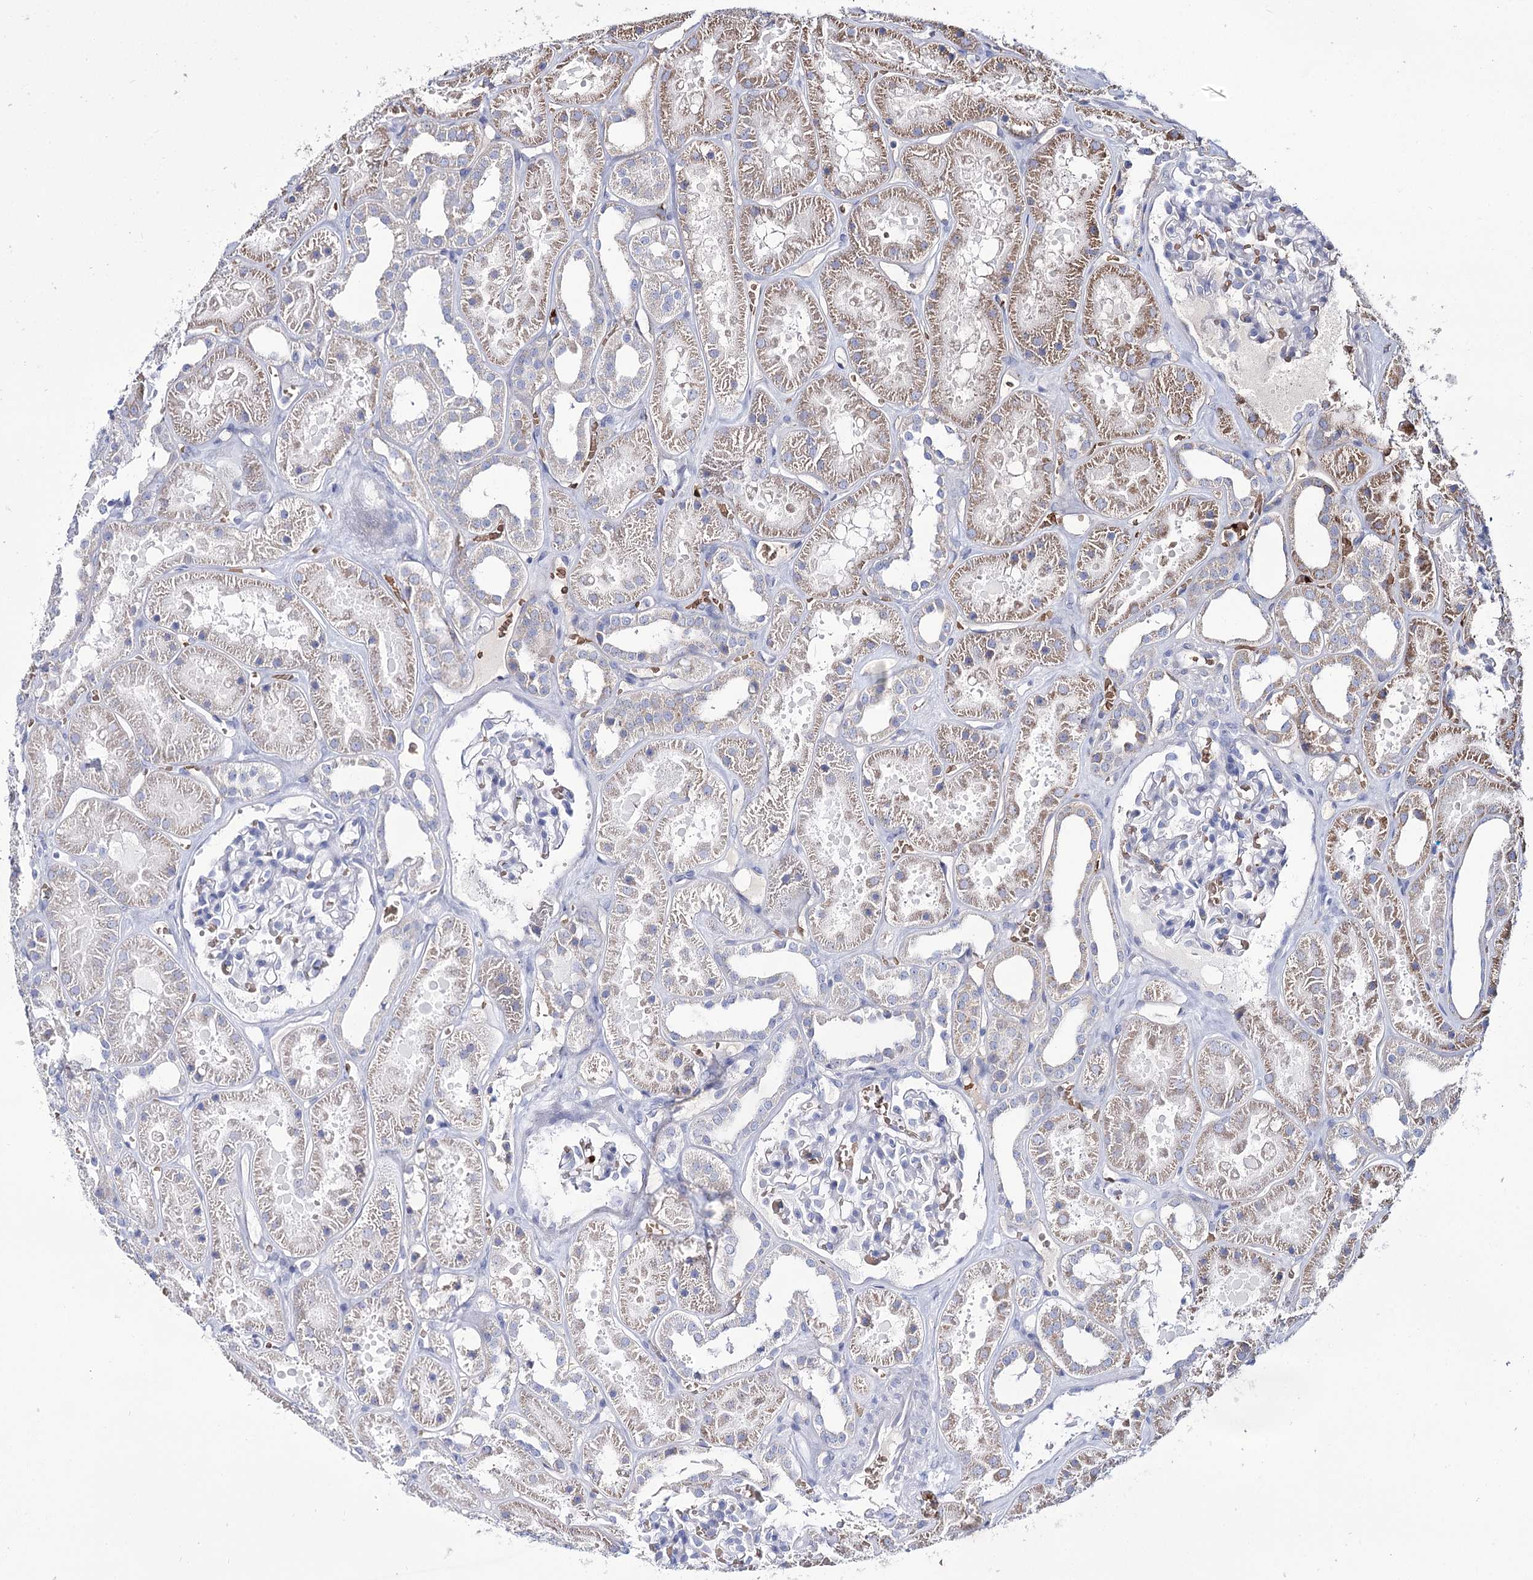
{"staining": {"intensity": "negative", "quantity": "none", "location": "none"}, "tissue": "kidney", "cell_type": "Cells in glomeruli", "image_type": "normal", "snomed": [{"axis": "morphology", "description": "Normal tissue, NOS"}, {"axis": "topography", "description": "Kidney"}], "caption": "IHC photomicrograph of unremarkable kidney: human kidney stained with DAB reveals no significant protein staining in cells in glomeruli.", "gene": "GBF1", "patient": {"sex": "female", "age": 41}}